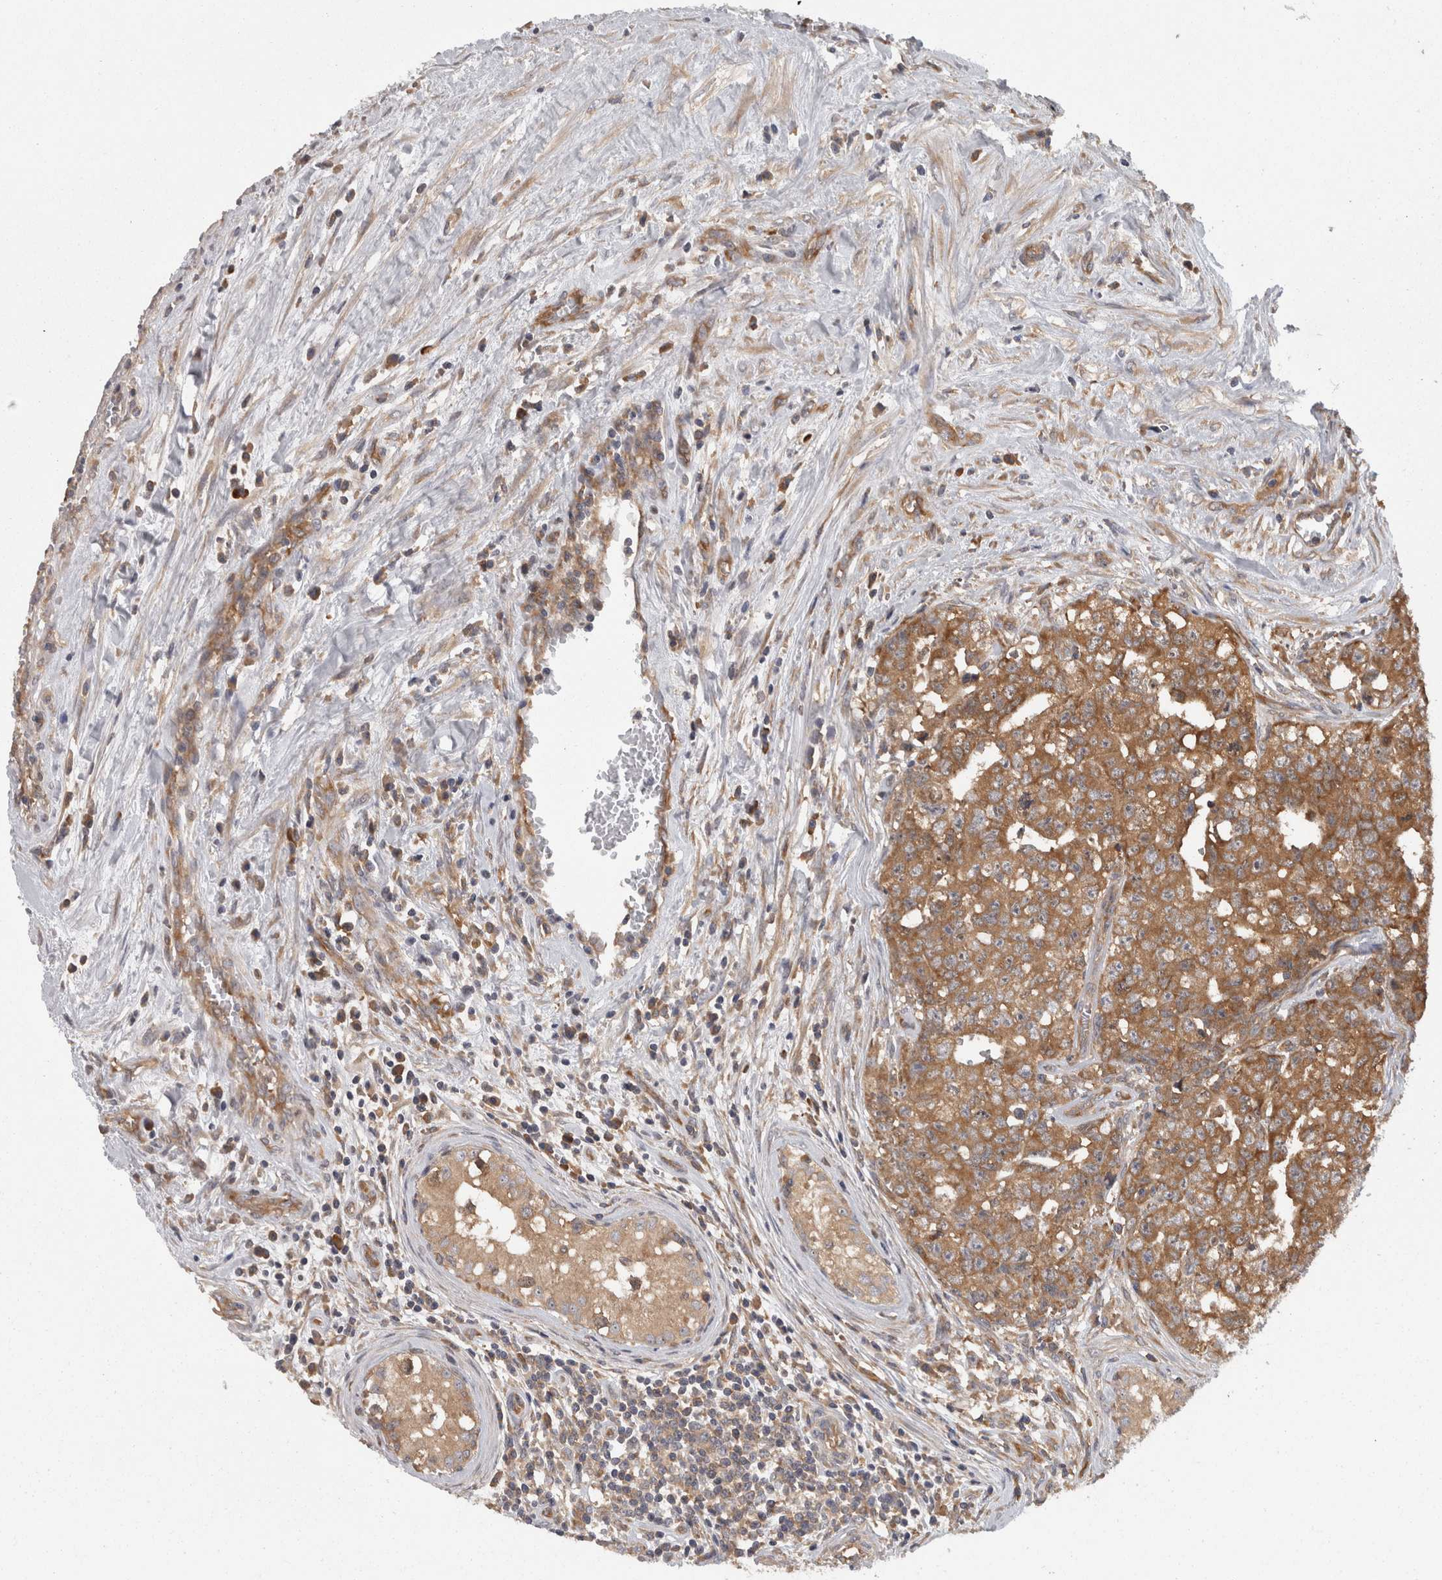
{"staining": {"intensity": "moderate", "quantity": ">75%", "location": "cytoplasmic/membranous"}, "tissue": "testis cancer", "cell_type": "Tumor cells", "image_type": "cancer", "snomed": [{"axis": "morphology", "description": "Carcinoma, Embryonal, NOS"}, {"axis": "topography", "description": "Testis"}], "caption": "The photomicrograph shows immunohistochemical staining of embryonal carcinoma (testis). There is moderate cytoplasmic/membranous positivity is present in approximately >75% of tumor cells.", "gene": "SMCR8", "patient": {"sex": "male", "age": 28}}